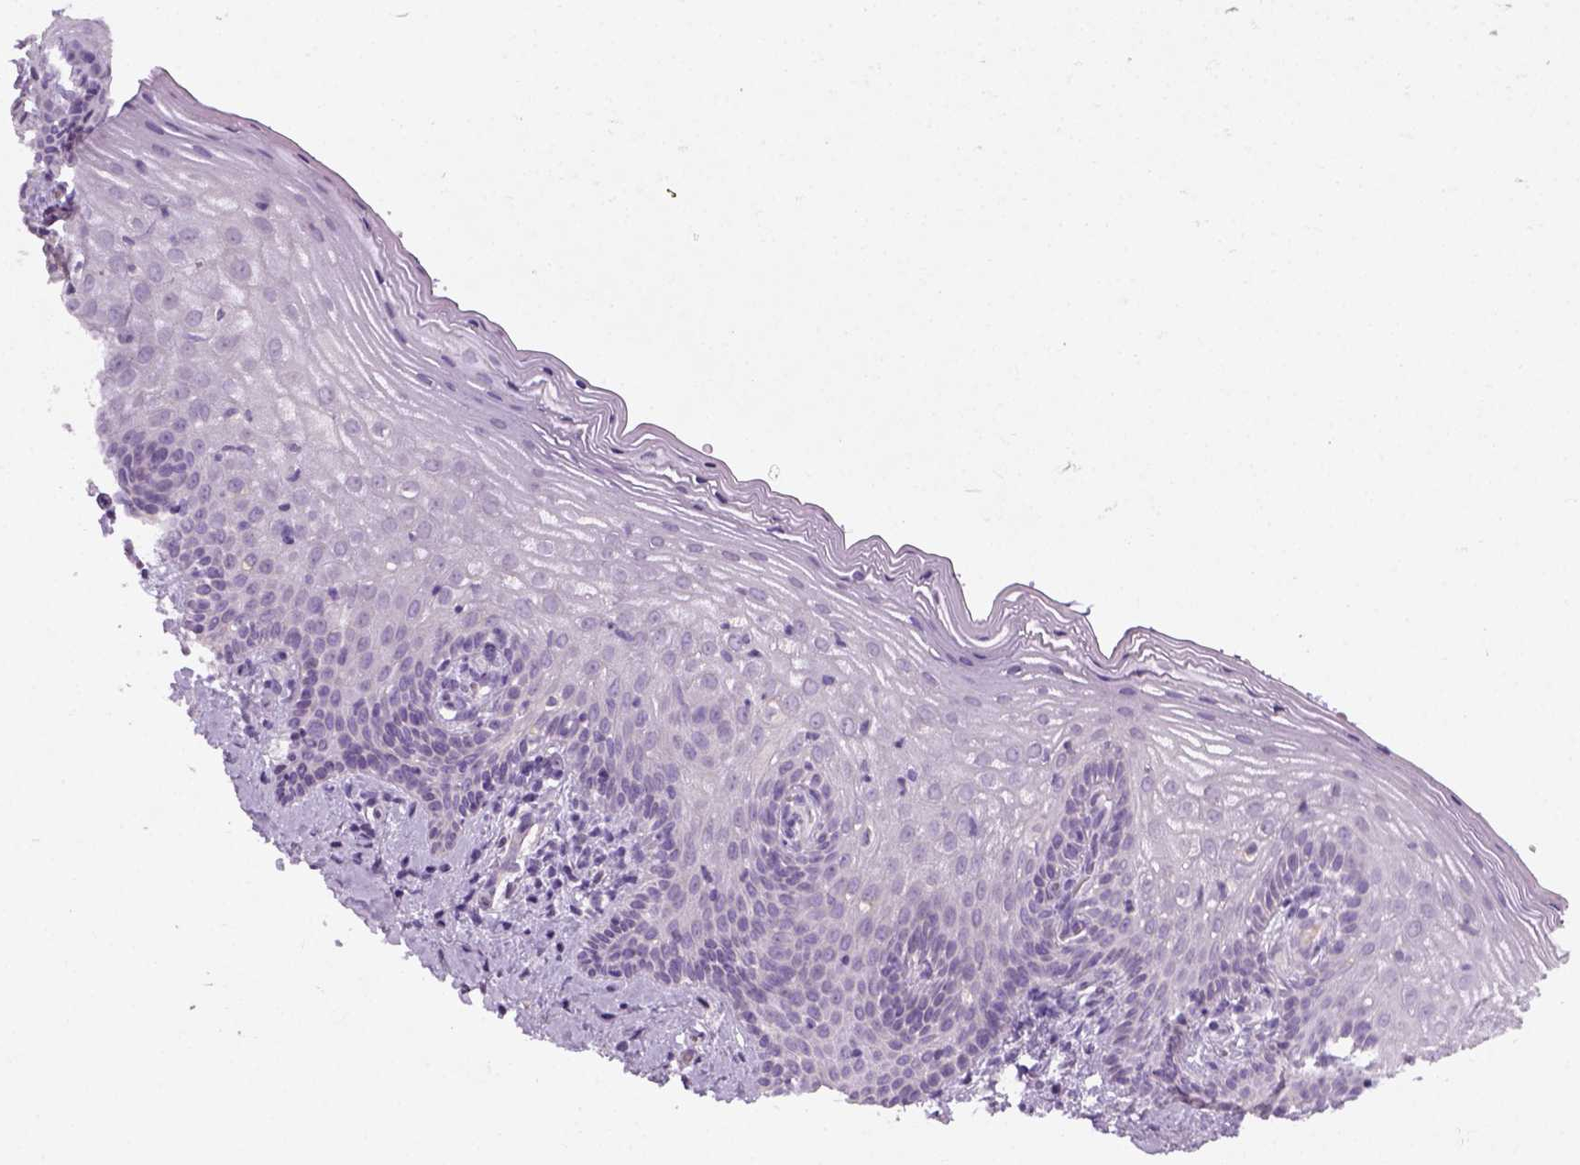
{"staining": {"intensity": "negative", "quantity": "none", "location": "none"}, "tissue": "vagina", "cell_type": "Squamous epithelial cells", "image_type": "normal", "snomed": [{"axis": "morphology", "description": "Normal tissue, NOS"}, {"axis": "topography", "description": "Vagina"}], "caption": "The micrograph exhibits no staining of squamous epithelial cells in unremarkable vagina. The staining is performed using DAB brown chromogen with nuclei counter-stained in using hematoxylin.", "gene": "GFI1B", "patient": {"sex": "female", "age": 45}}